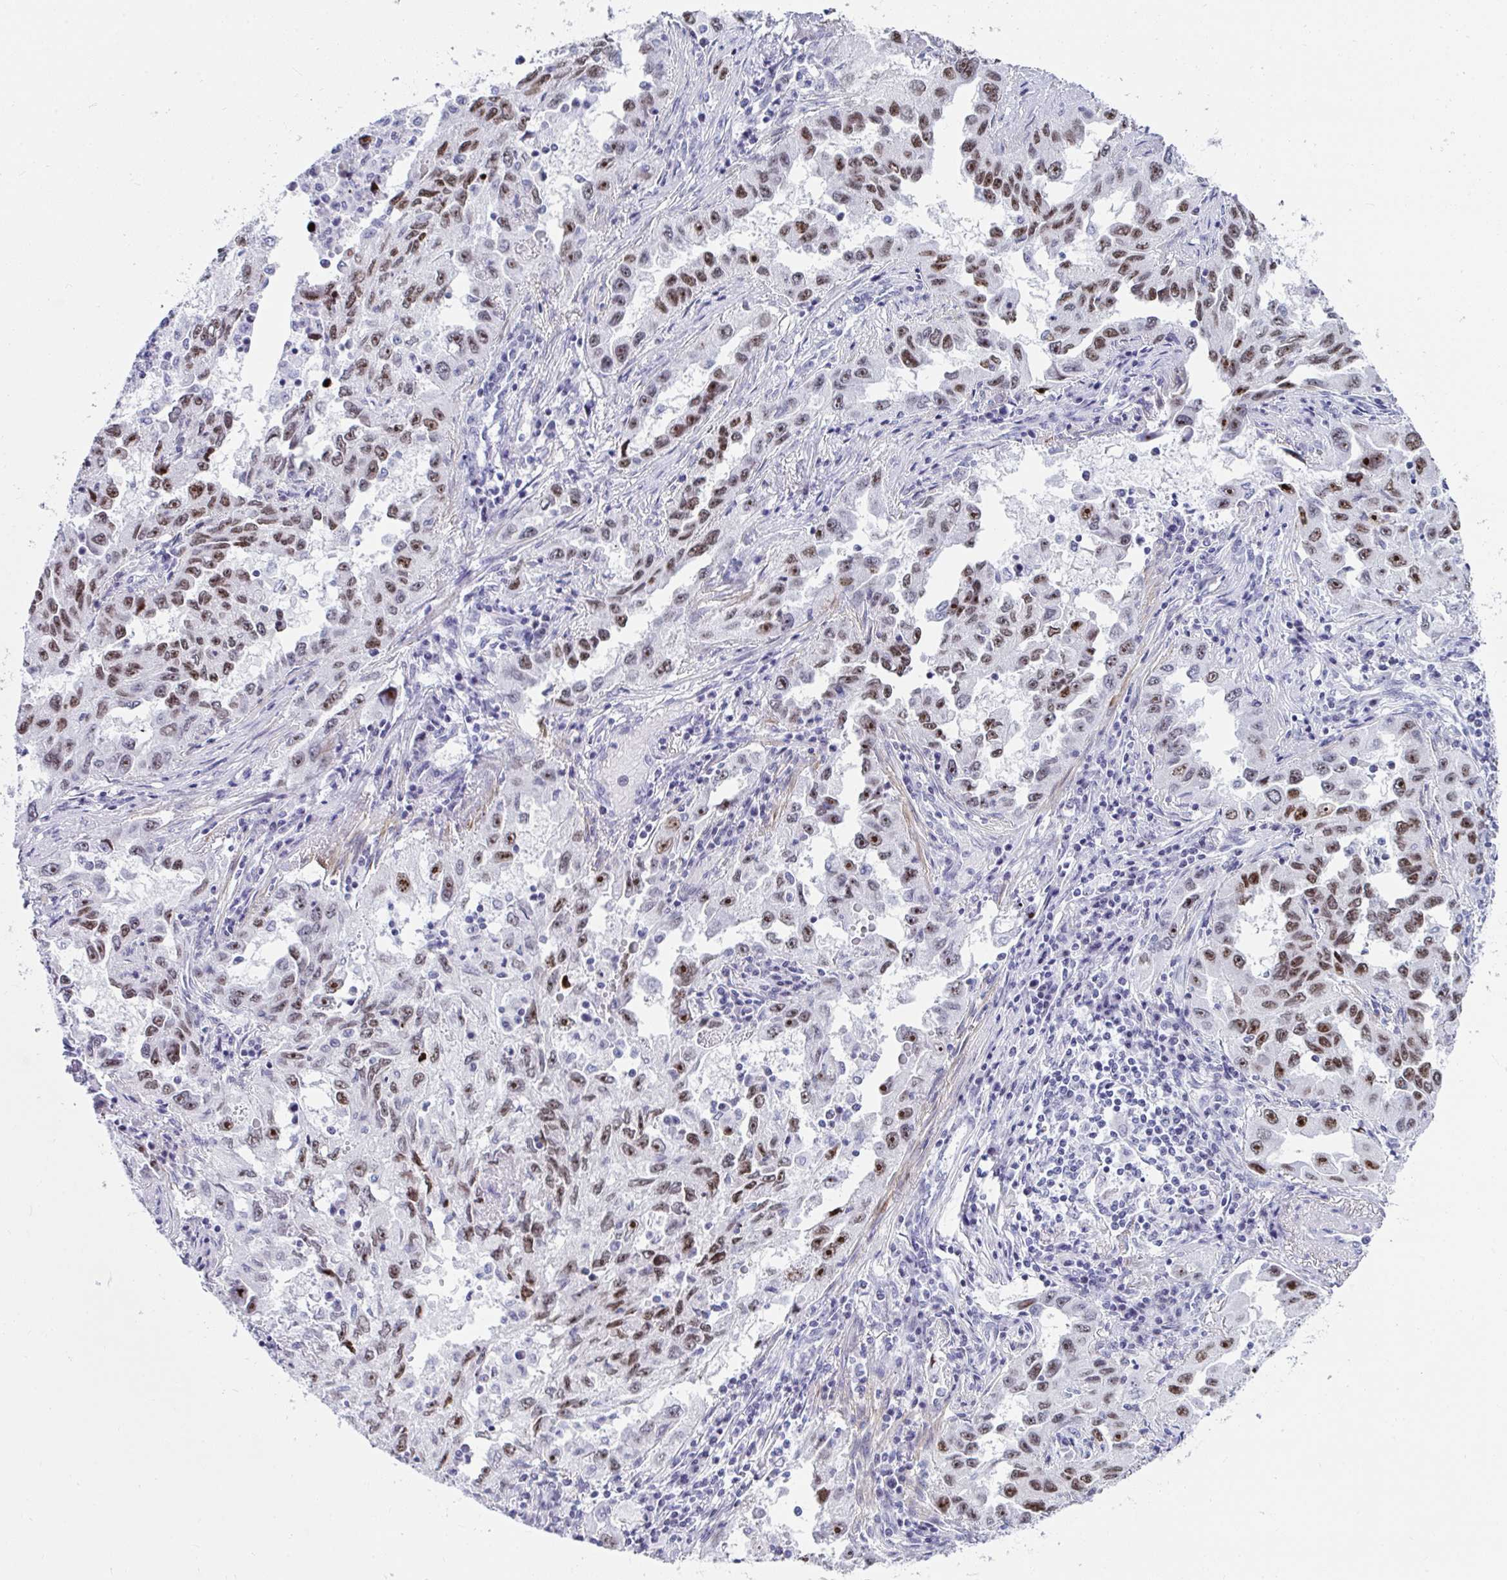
{"staining": {"intensity": "moderate", "quantity": ">75%", "location": "nuclear"}, "tissue": "lung cancer", "cell_type": "Tumor cells", "image_type": "cancer", "snomed": [{"axis": "morphology", "description": "Adenocarcinoma, NOS"}, {"axis": "topography", "description": "Lung"}], "caption": "Lung adenocarcinoma was stained to show a protein in brown. There is medium levels of moderate nuclear expression in about >75% of tumor cells.", "gene": "NOP10", "patient": {"sex": "female", "age": 73}}